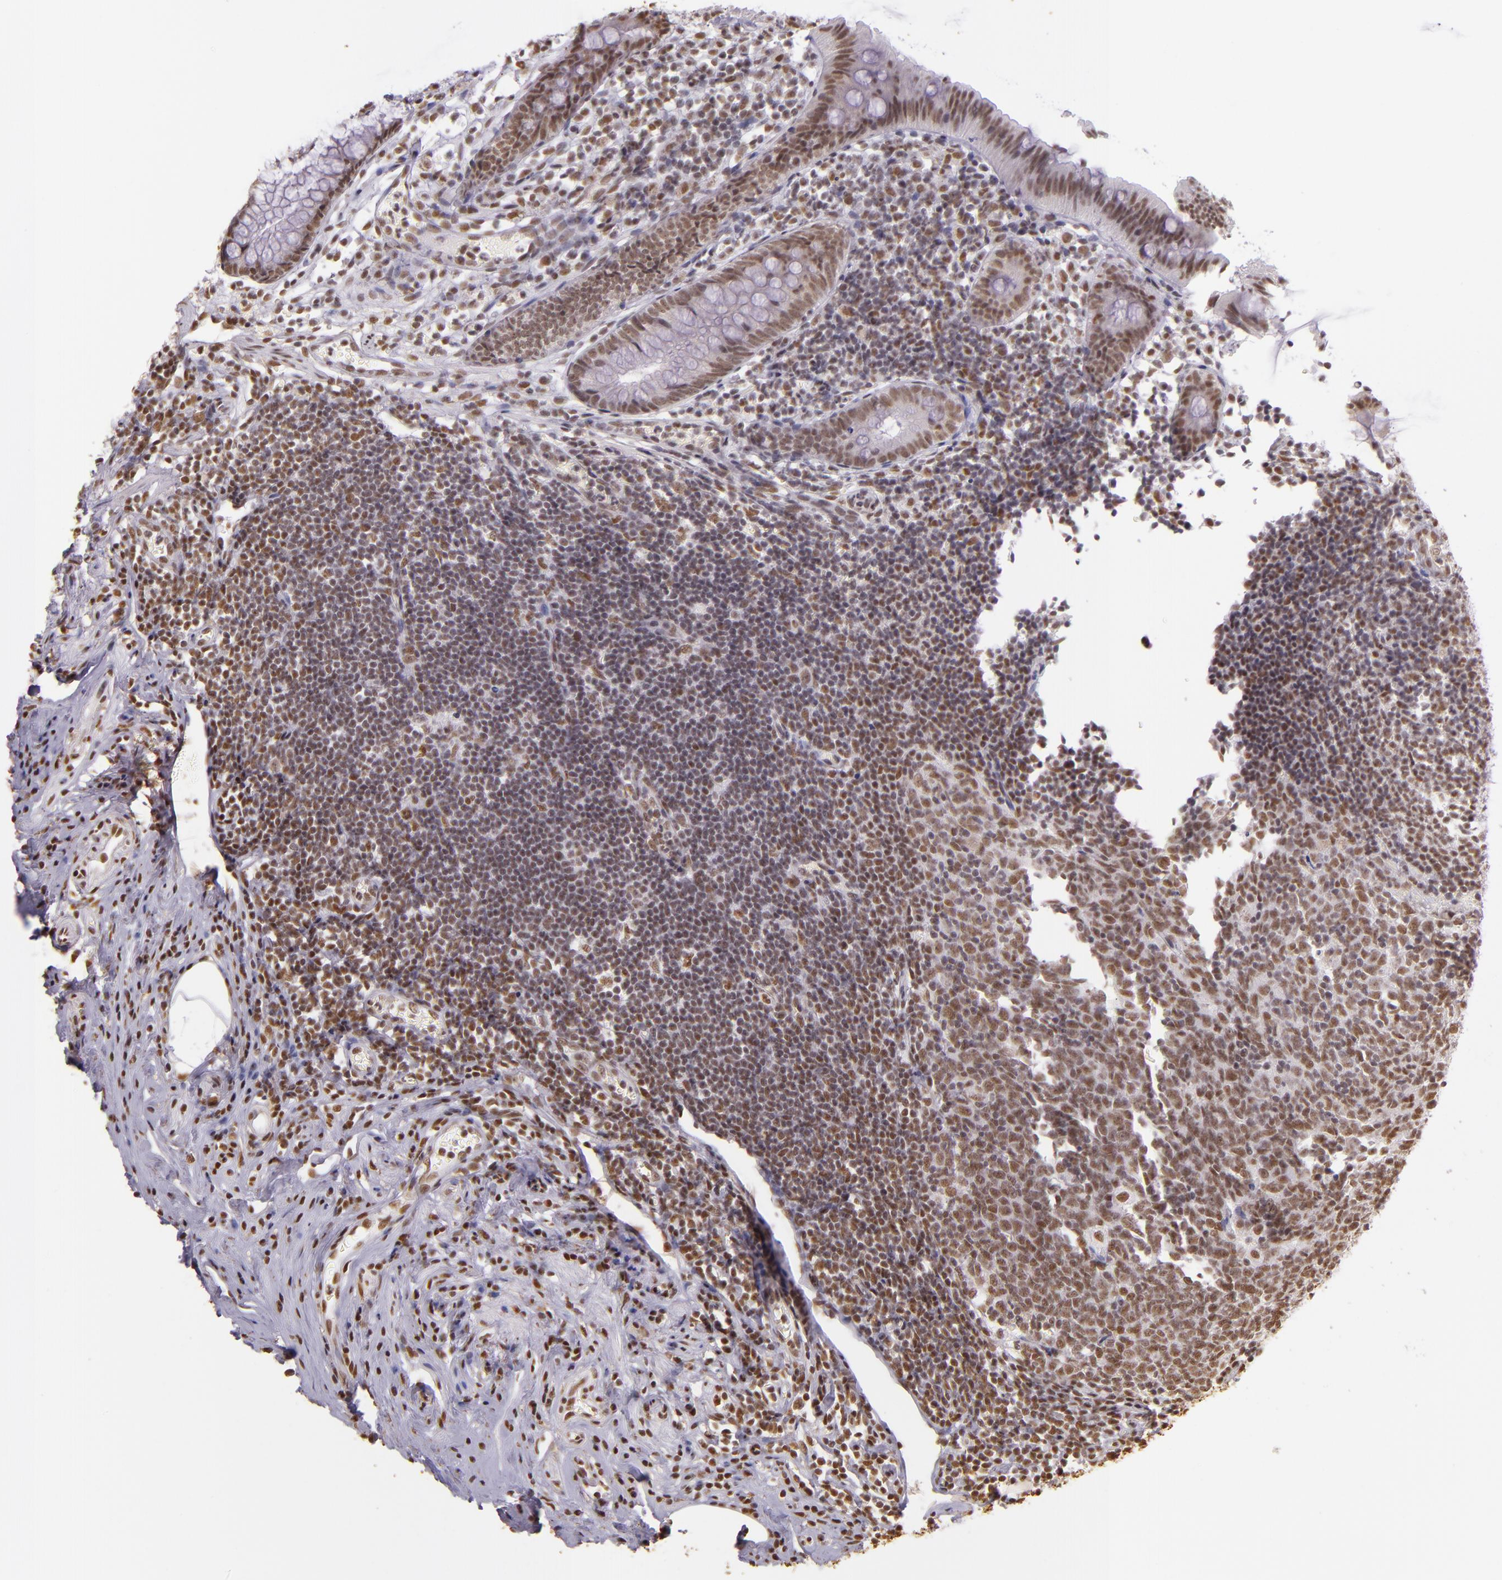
{"staining": {"intensity": "moderate", "quantity": ">75%", "location": "nuclear"}, "tissue": "appendix", "cell_type": "Glandular cells", "image_type": "normal", "snomed": [{"axis": "morphology", "description": "Normal tissue, NOS"}, {"axis": "topography", "description": "Appendix"}], "caption": "Protein expression by immunohistochemistry (IHC) reveals moderate nuclear staining in about >75% of glandular cells in normal appendix. The staining was performed using DAB, with brown indicating positive protein expression. Nuclei are stained blue with hematoxylin.", "gene": "USF1", "patient": {"sex": "male", "age": 38}}